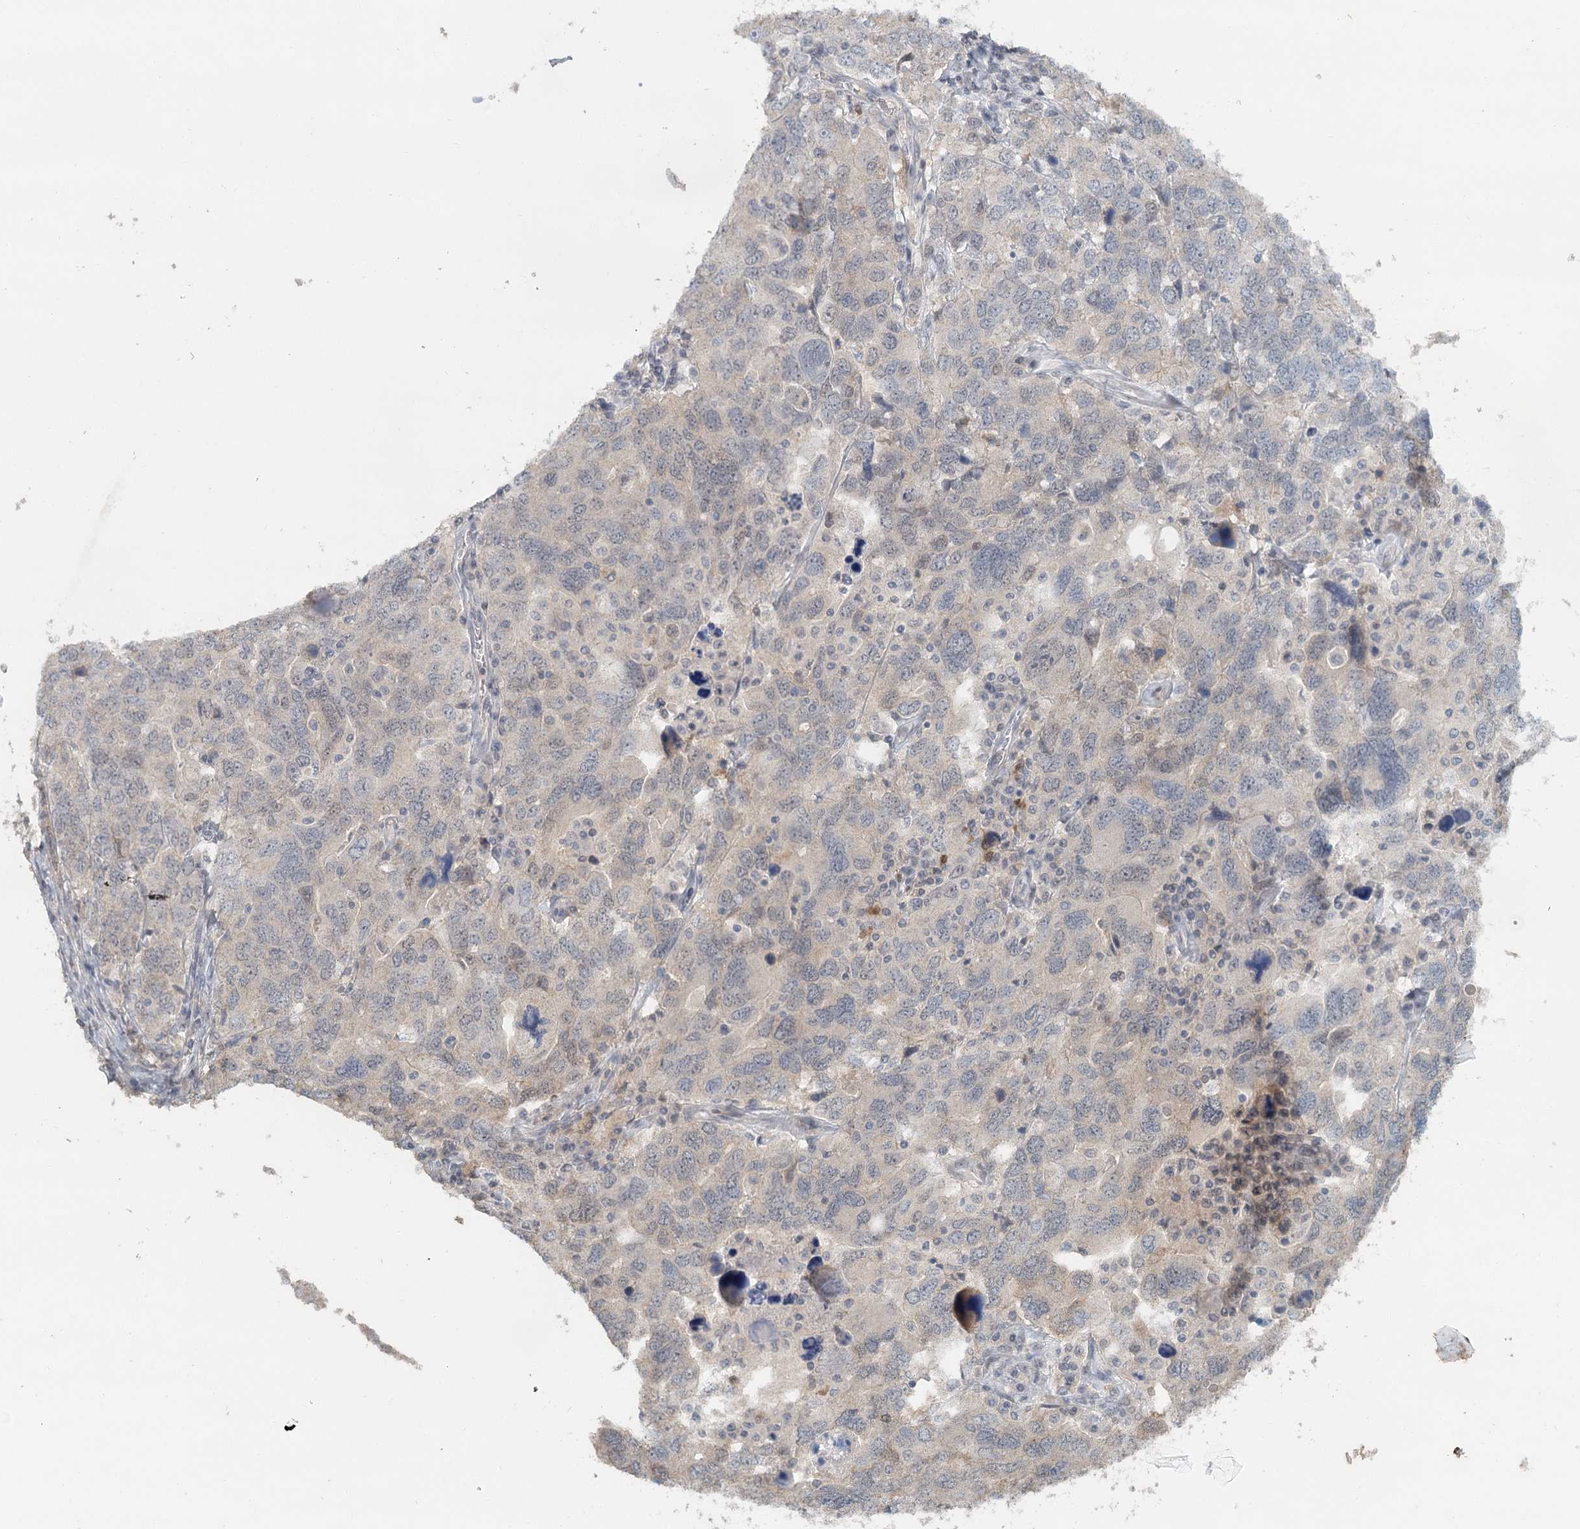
{"staining": {"intensity": "negative", "quantity": "none", "location": "none"}, "tissue": "ovarian cancer", "cell_type": "Tumor cells", "image_type": "cancer", "snomed": [{"axis": "morphology", "description": "Carcinoma, endometroid"}, {"axis": "topography", "description": "Ovary"}], "caption": "Ovarian cancer was stained to show a protein in brown. There is no significant staining in tumor cells.", "gene": "ADK", "patient": {"sex": "female", "age": 62}}